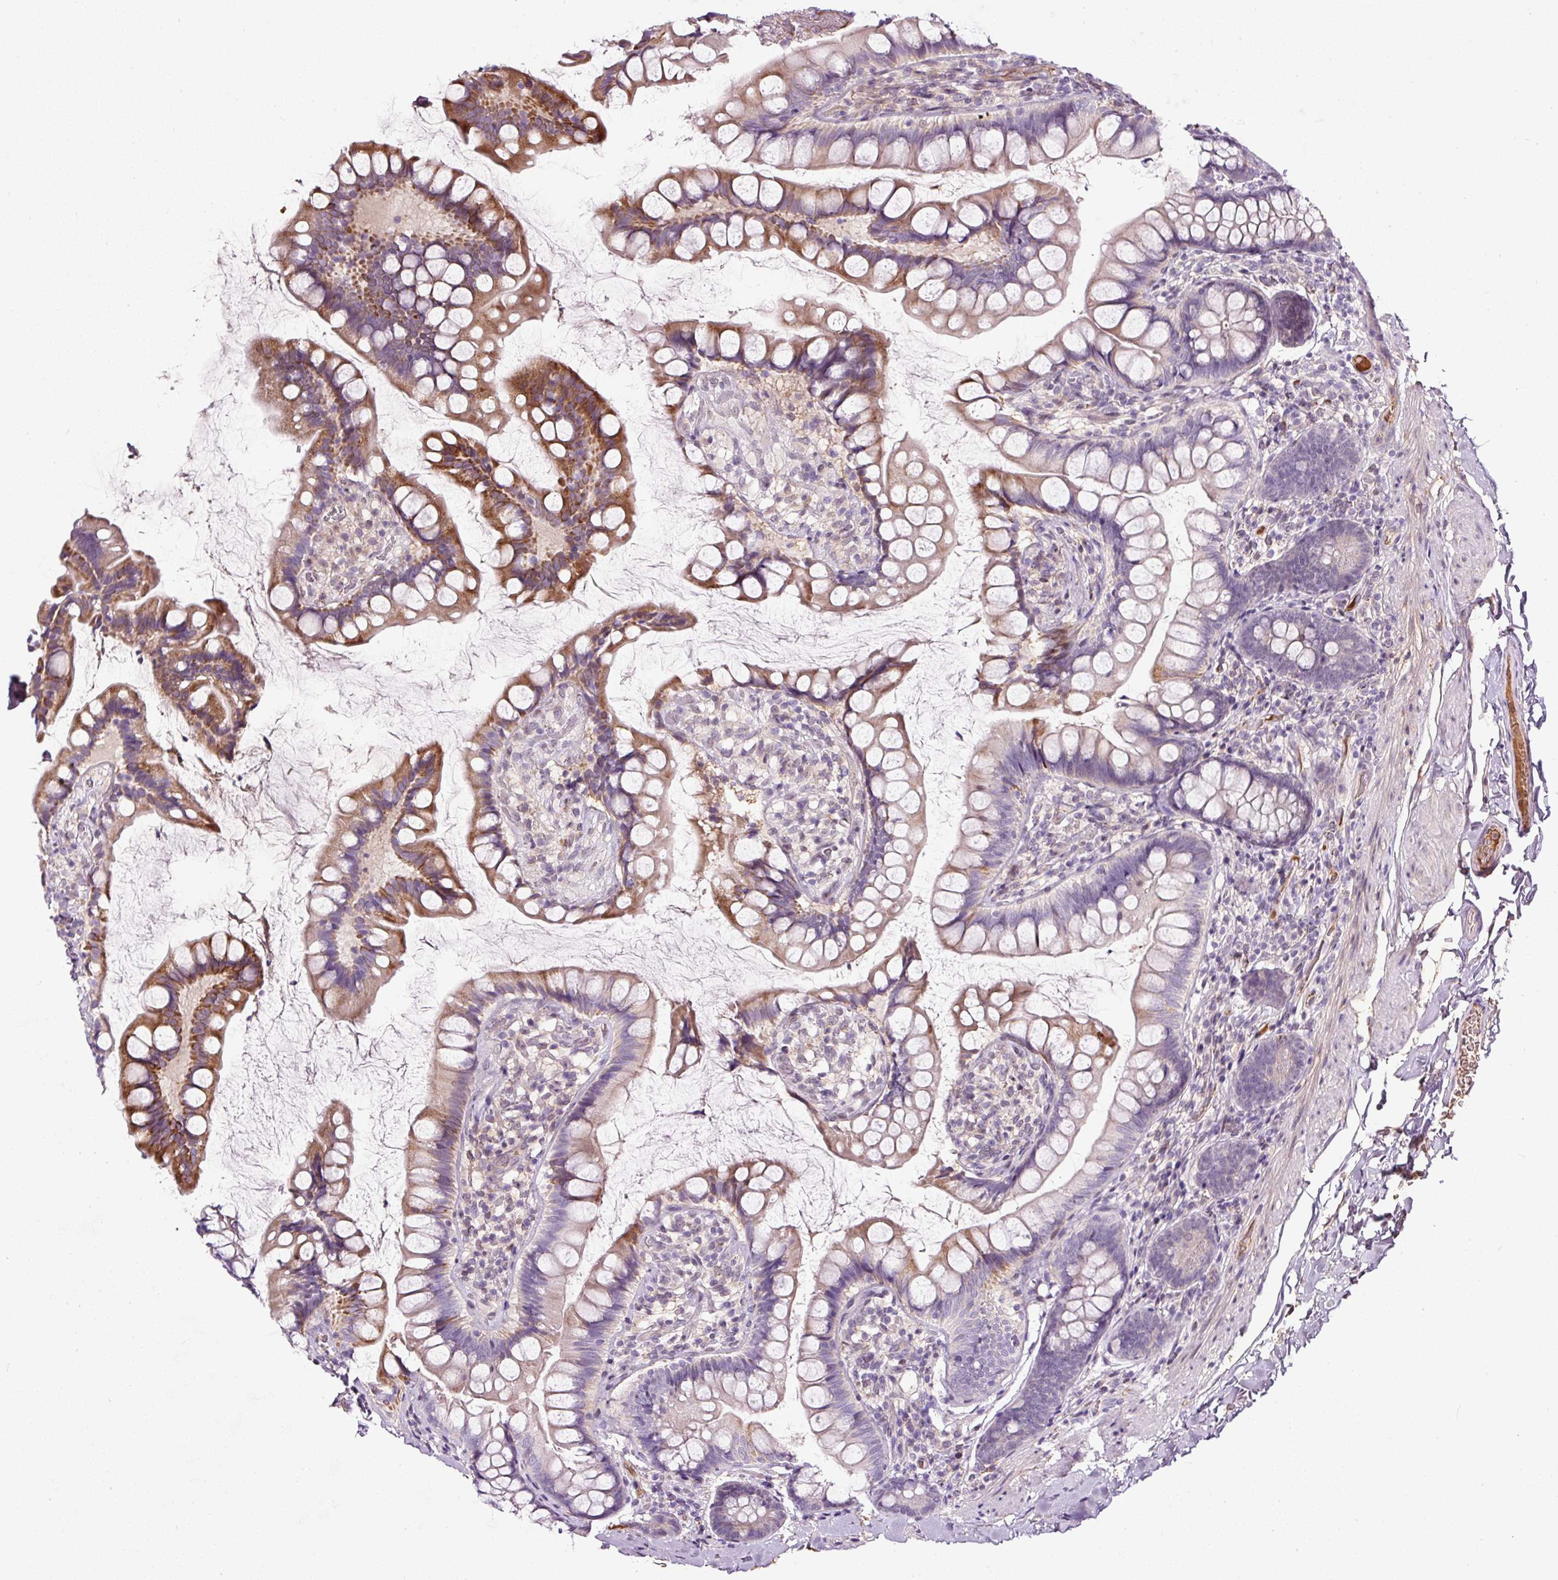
{"staining": {"intensity": "moderate", "quantity": "<25%", "location": "cytoplasmic/membranous"}, "tissue": "small intestine", "cell_type": "Glandular cells", "image_type": "normal", "snomed": [{"axis": "morphology", "description": "Normal tissue, NOS"}, {"axis": "topography", "description": "Small intestine"}], "caption": "Protein staining of benign small intestine reveals moderate cytoplasmic/membranous positivity in approximately <25% of glandular cells. (DAB IHC with brightfield microscopy, high magnification).", "gene": "LRRC24", "patient": {"sex": "male", "age": 70}}